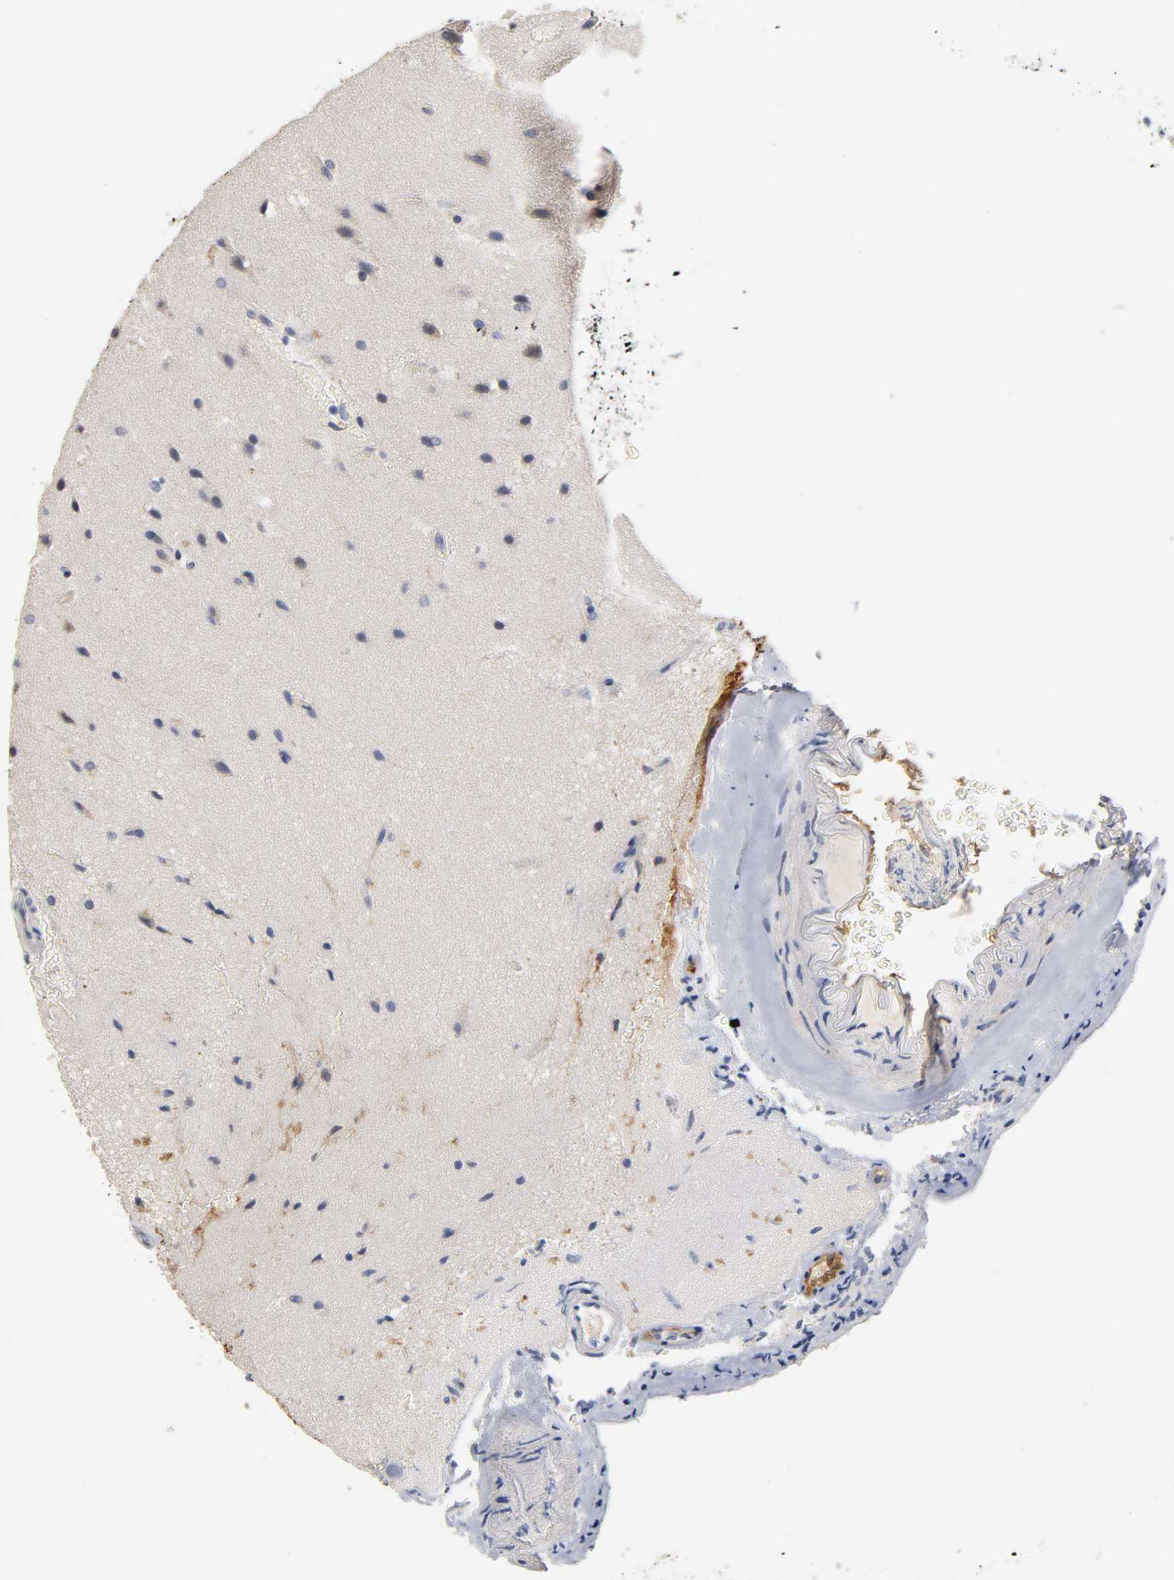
{"staining": {"intensity": "negative", "quantity": "none", "location": "none"}, "tissue": "glioma", "cell_type": "Tumor cells", "image_type": "cancer", "snomed": [{"axis": "morphology", "description": "Glioma, malignant, Low grade"}, {"axis": "topography", "description": "Cerebral cortex"}], "caption": "Photomicrograph shows no protein positivity in tumor cells of glioma tissue.", "gene": "OVOL1", "patient": {"sex": "female", "age": 47}}